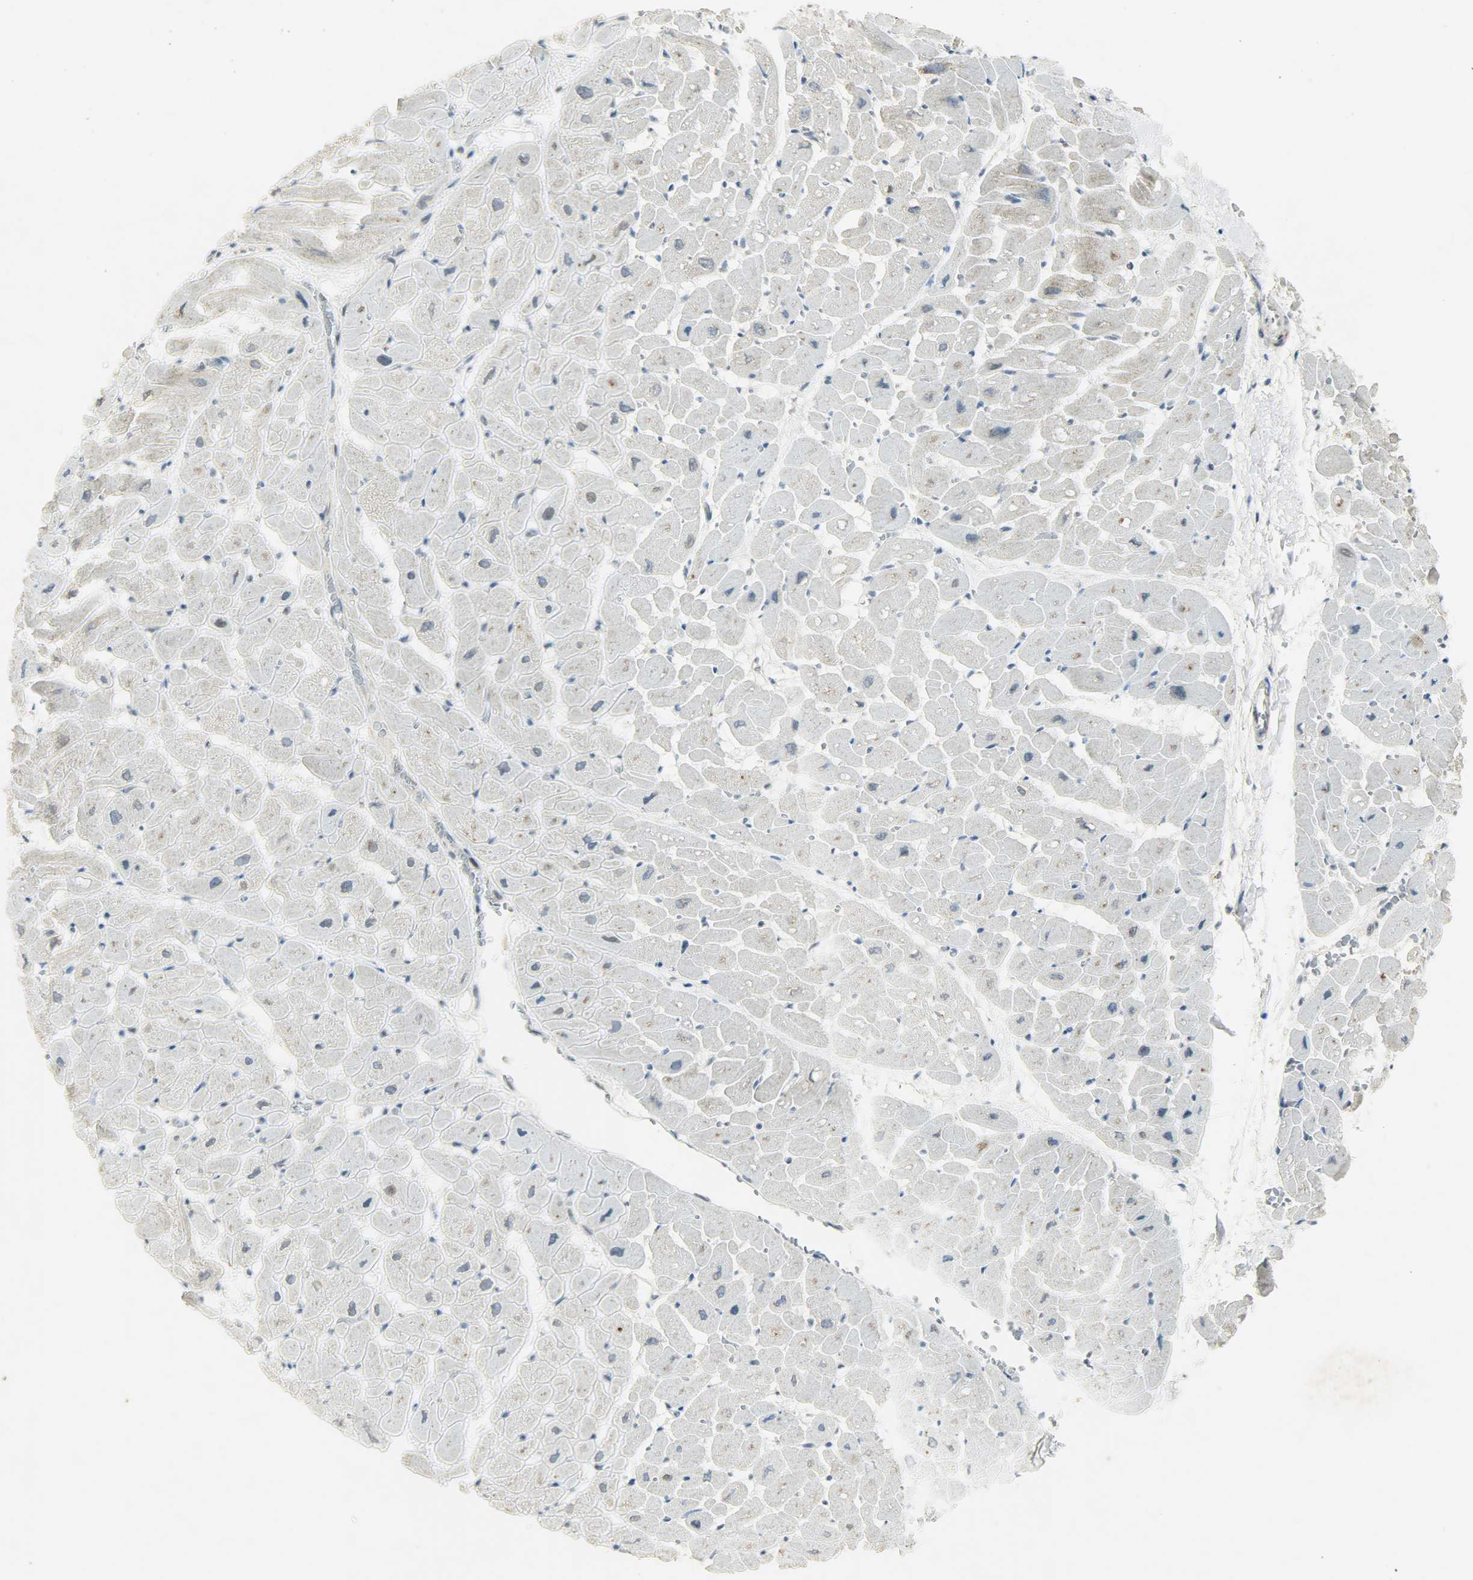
{"staining": {"intensity": "weak", "quantity": "<25%", "location": "cytoplasmic/membranous"}, "tissue": "heart muscle", "cell_type": "Cardiomyocytes", "image_type": "normal", "snomed": [{"axis": "morphology", "description": "Normal tissue, NOS"}, {"axis": "topography", "description": "Heart"}], "caption": "This micrograph is of normal heart muscle stained with IHC to label a protein in brown with the nuclei are counter-stained blue. There is no positivity in cardiomyocytes. Brightfield microscopy of immunohistochemistry stained with DAB (brown) and hematoxylin (blue), captured at high magnification.", "gene": "AURKB", "patient": {"sex": "male", "age": 45}}